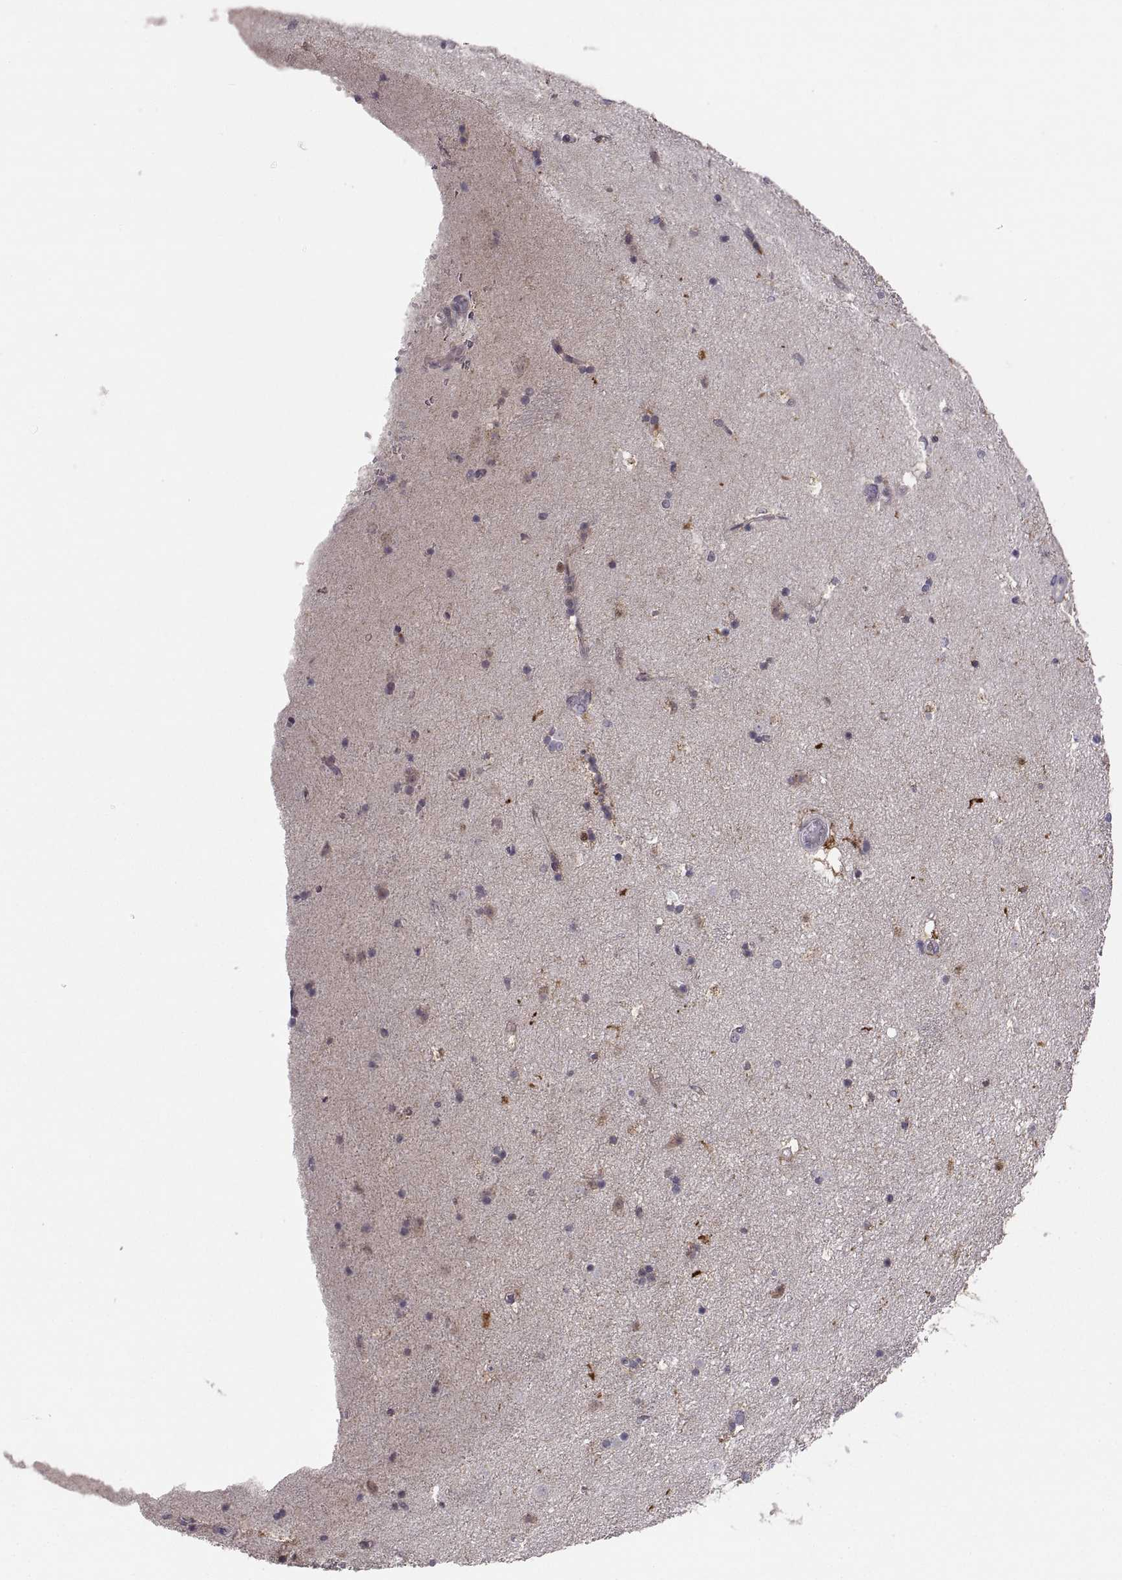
{"staining": {"intensity": "moderate", "quantity": "<25%", "location": "cytoplasmic/membranous"}, "tissue": "caudate", "cell_type": "Glial cells", "image_type": "normal", "snomed": [{"axis": "morphology", "description": "Normal tissue, NOS"}, {"axis": "topography", "description": "Lateral ventricle wall"}], "caption": "A micrograph of human caudate stained for a protein shows moderate cytoplasmic/membranous brown staining in glial cells.", "gene": "EZR", "patient": {"sex": "male", "age": 51}}